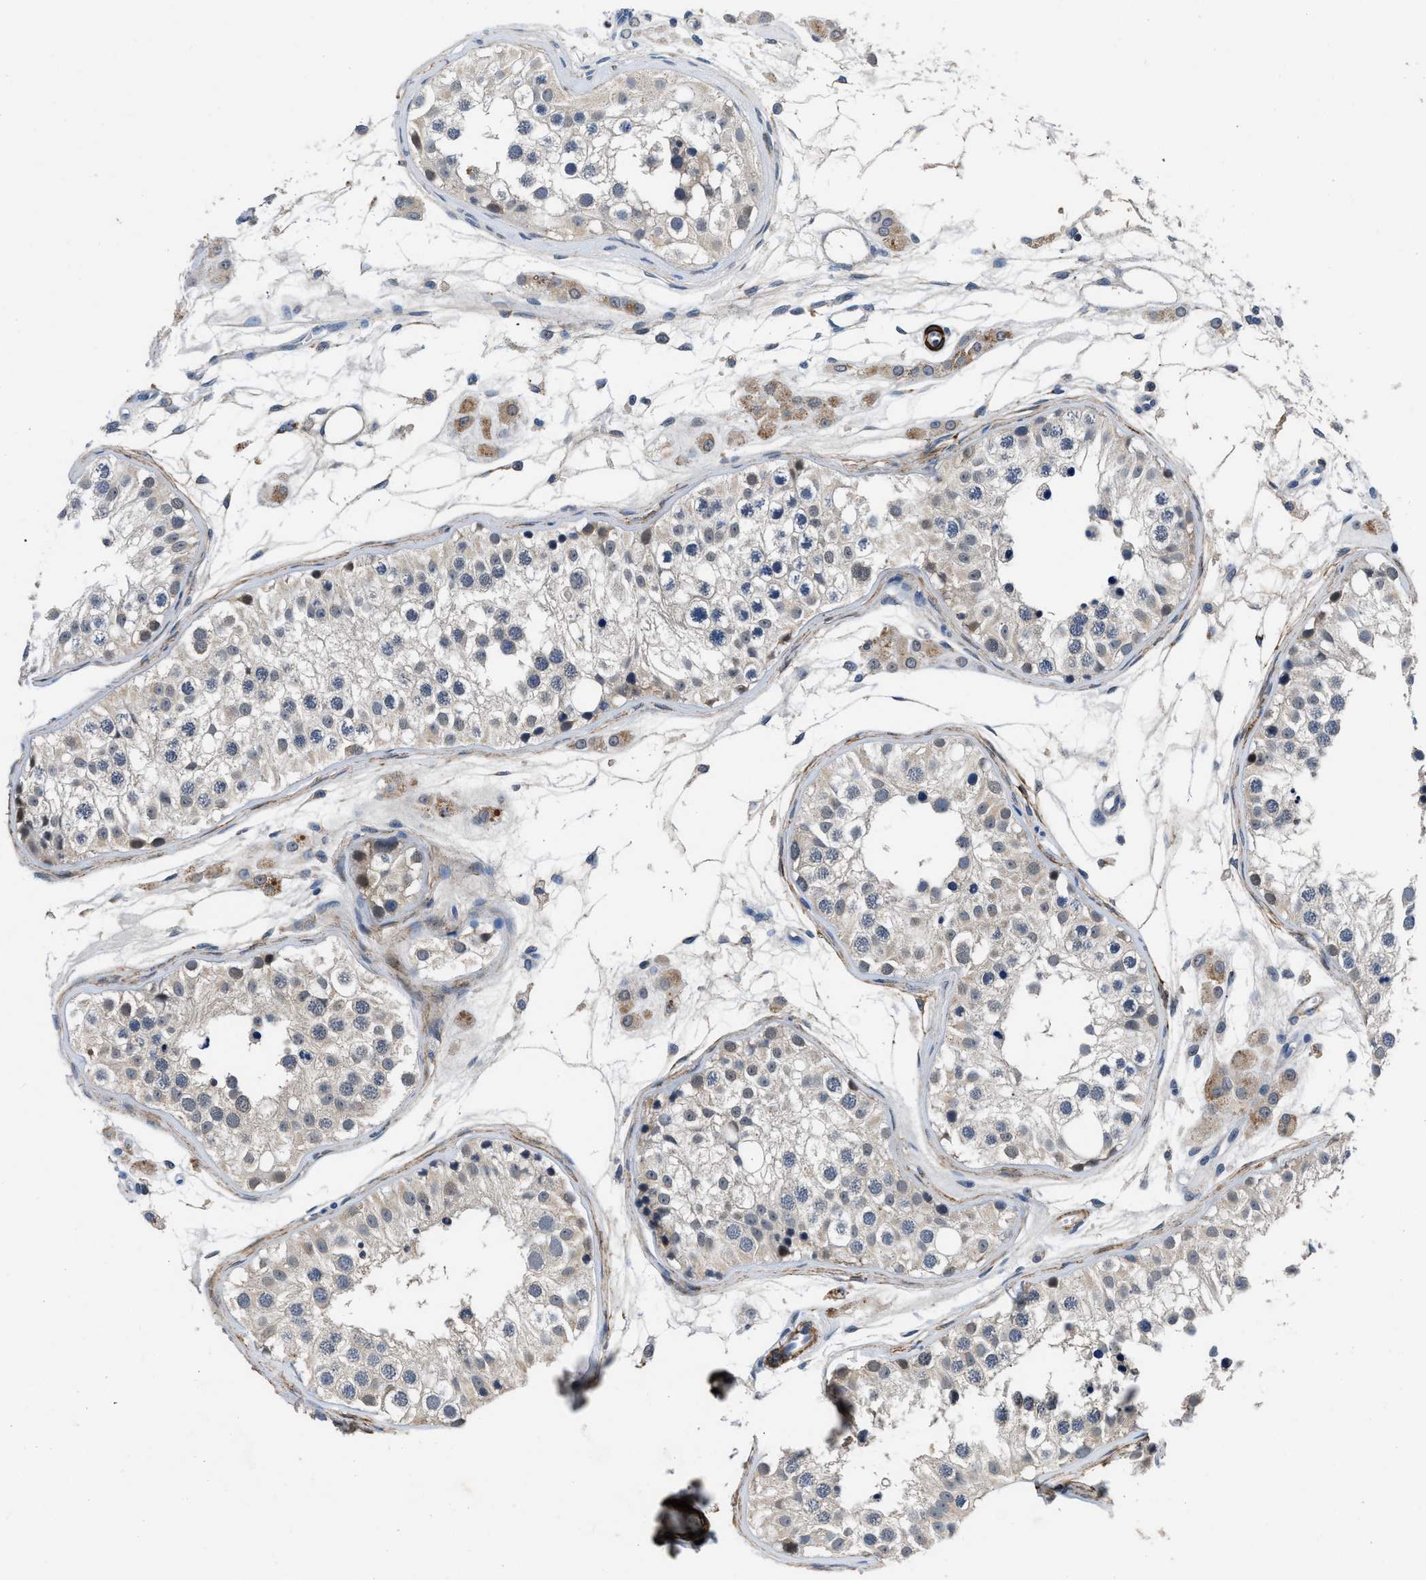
{"staining": {"intensity": "weak", "quantity": "<25%", "location": "nuclear"}, "tissue": "testis", "cell_type": "Cells in seminiferous ducts", "image_type": "normal", "snomed": [{"axis": "morphology", "description": "Normal tissue, NOS"}, {"axis": "morphology", "description": "Adenocarcinoma, metastatic, NOS"}, {"axis": "topography", "description": "Testis"}], "caption": "IHC of unremarkable testis exhibits no expression in cells in seminiferous ducts. (Brightfield microscopy of DAB immunohistochemistry at high magnification).", "gene": "LANCL2", "patient": {"sex": "male", "age": 26}}